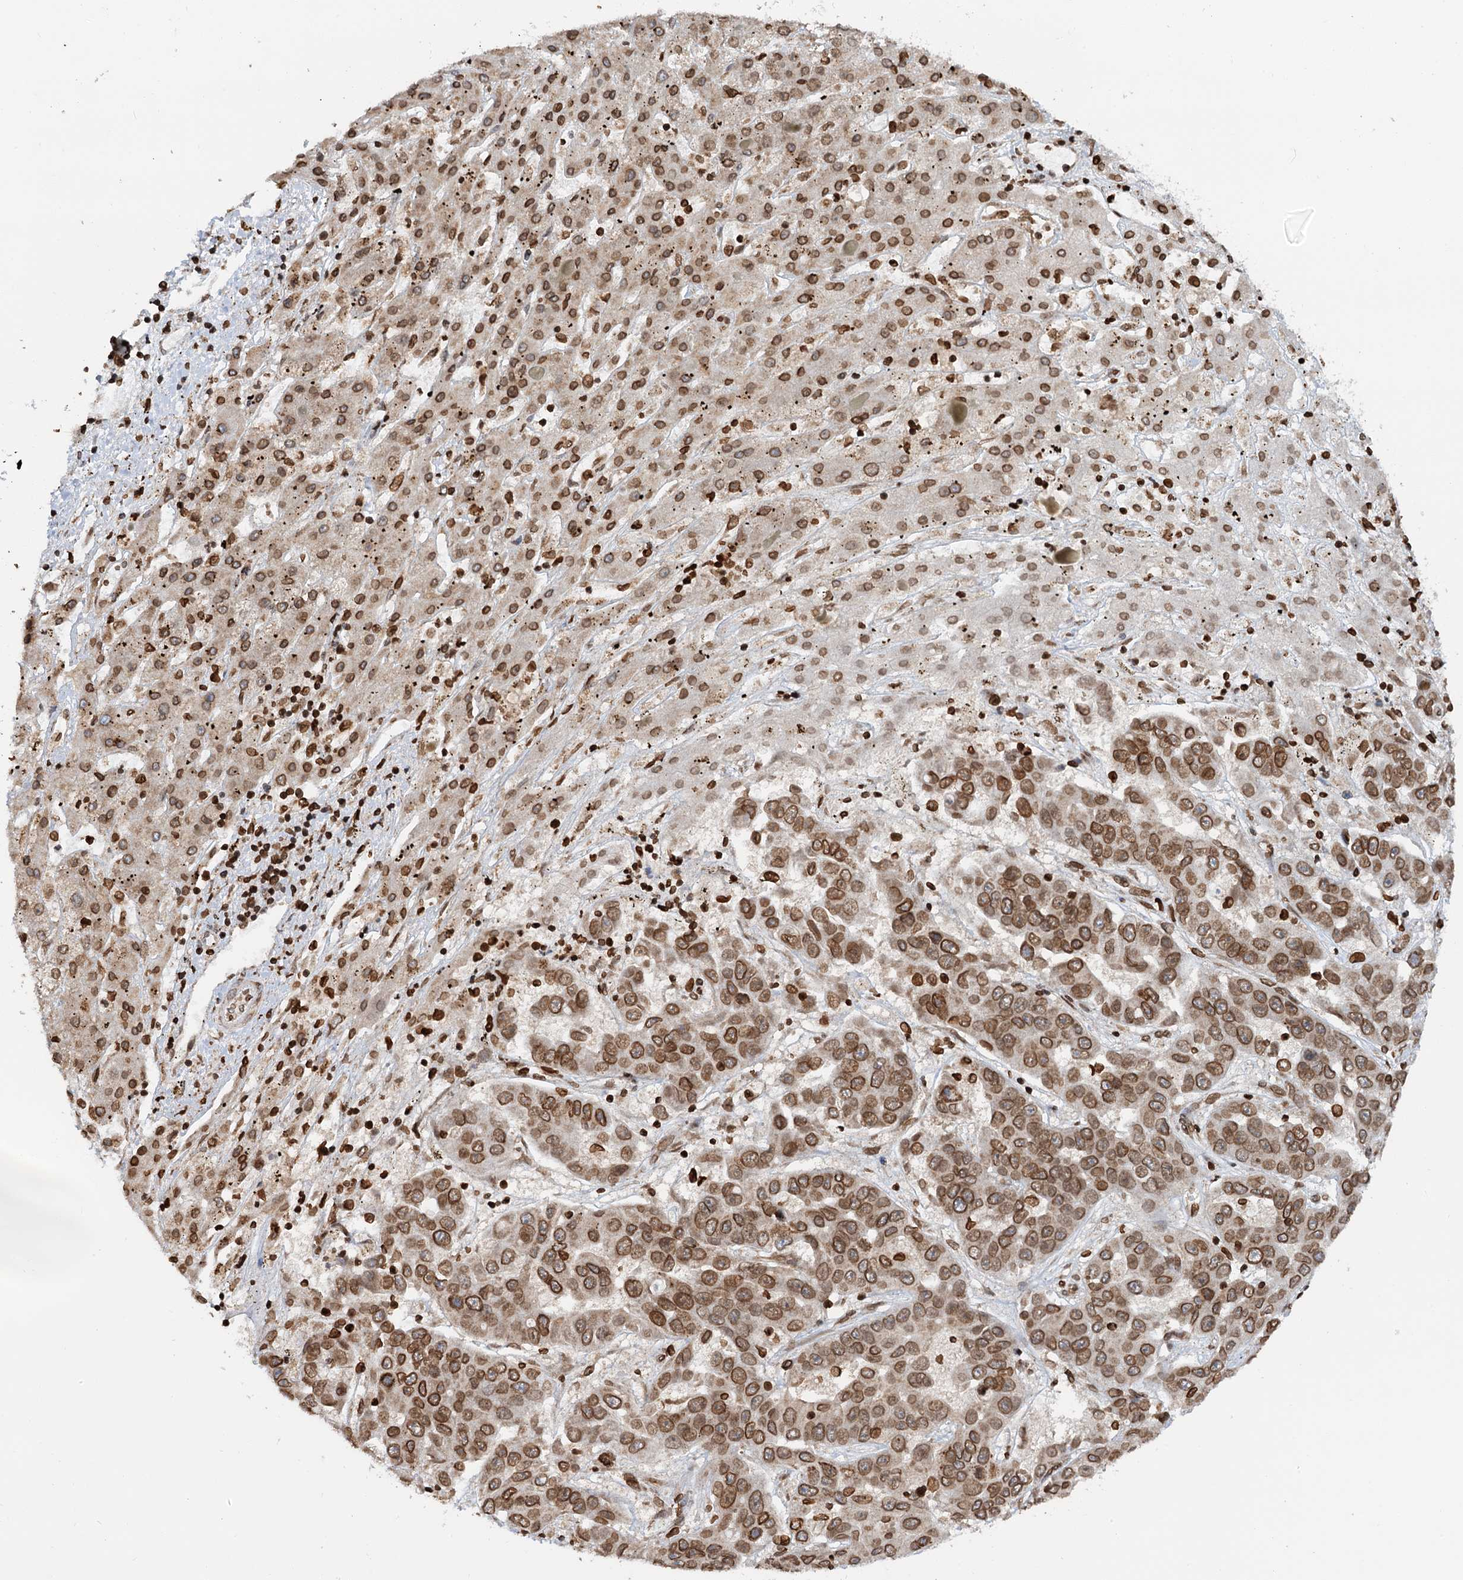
{"staining": {"intensity": "moderate", "quantity": ">75%", "location": "cytoplasmic/membranous,nuclear"}, "tissue": "liver cancer", "cell_type": "Tumor cells", "image_type": "cancer", "snomed": [{"axis": "morphology", "description": "Cholangiocarcinoma"}, {"axis": "topography", "description": "Liver"}], "caption": "The image shows a brown stain indicating the presence of a protein in the cytoplasmic/membranous and nuclear of tumor cells in liver cholangiocarcinoma. The protein of interest is shown in brown color, while the nuclei are stained blue.", "gene": "ZC3H13", "patient": {"sex": "female", "age": 52}}